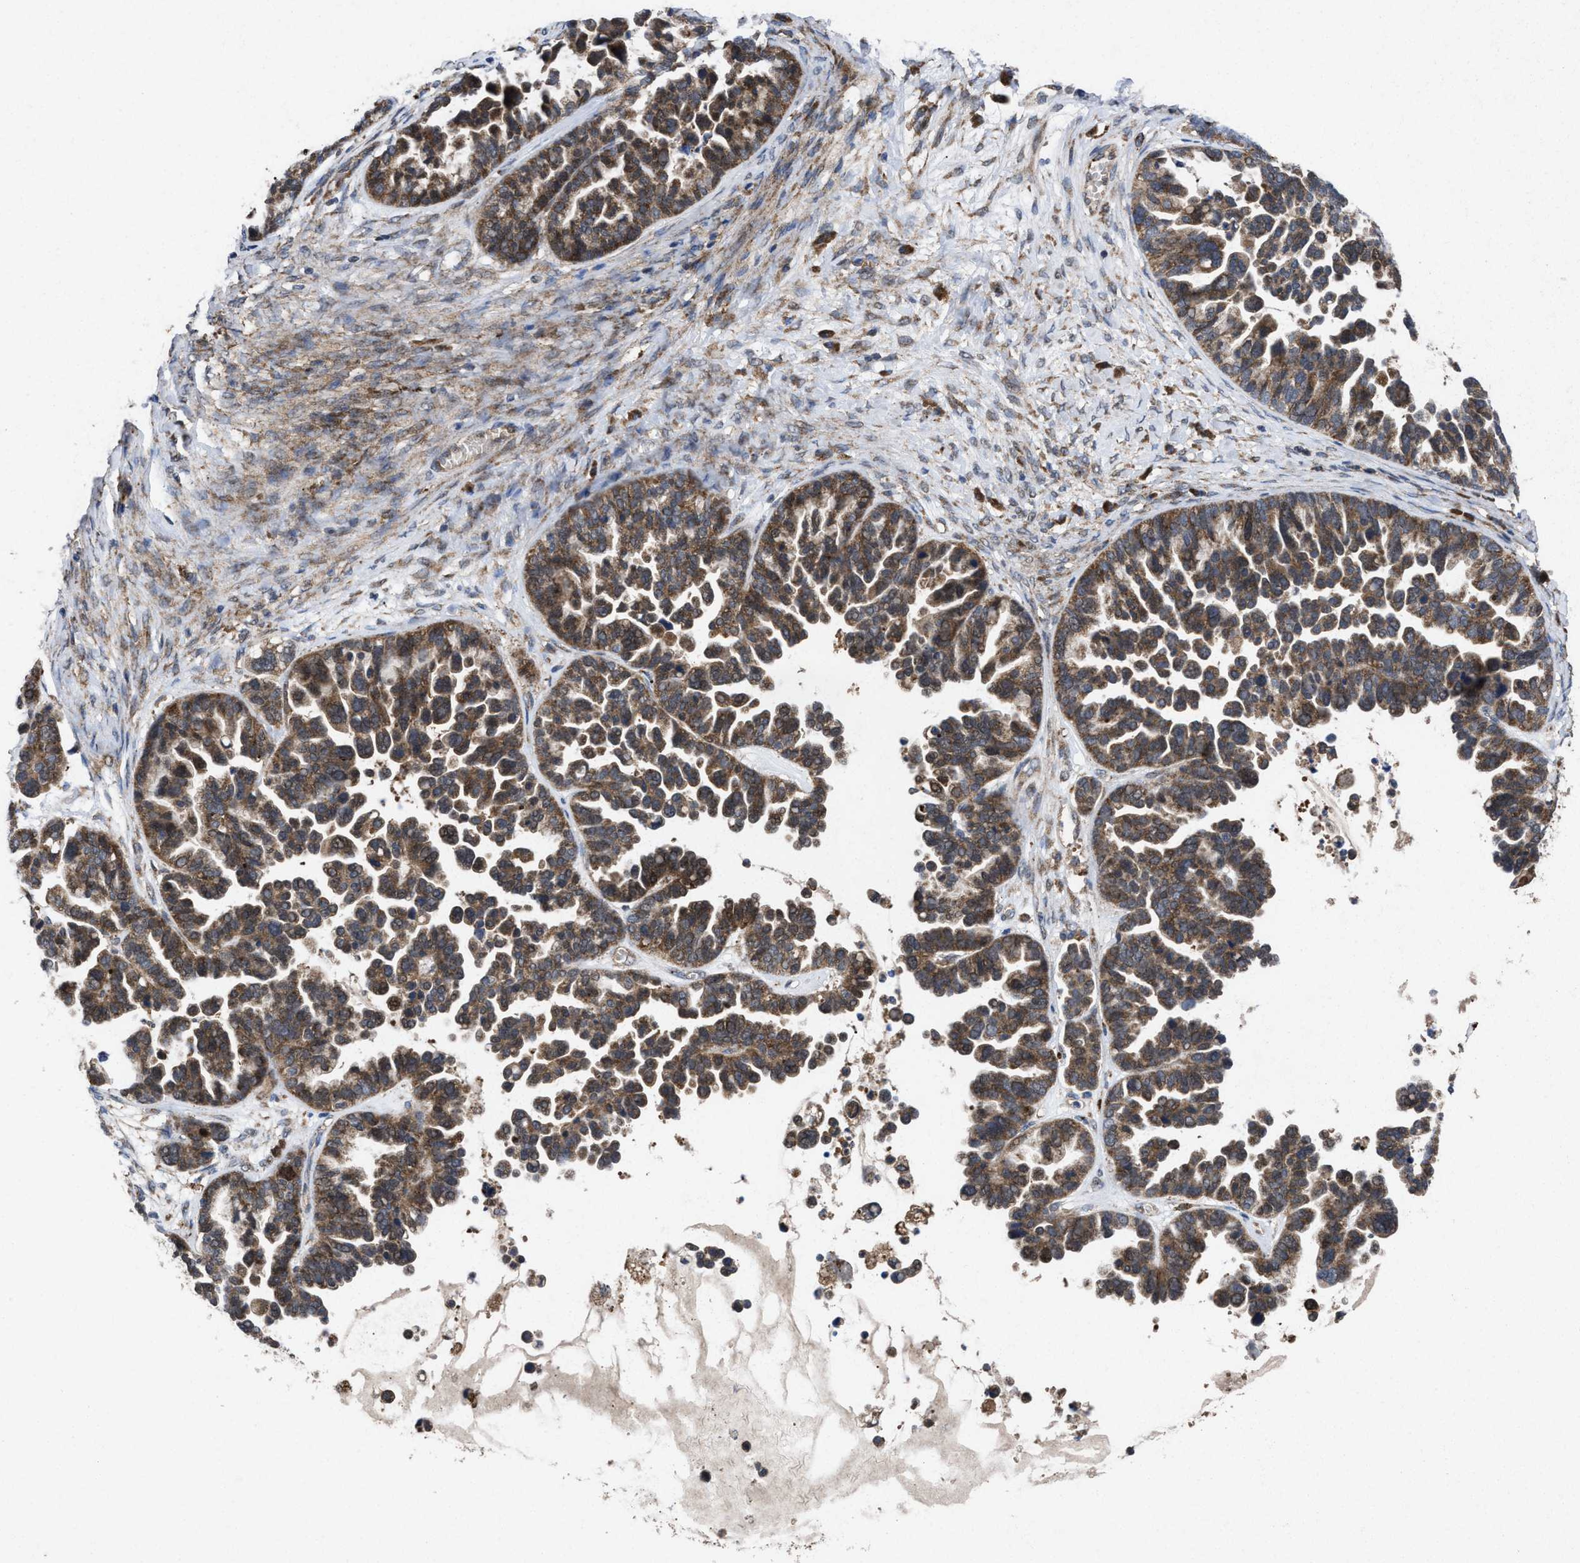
{"staining": {"intensity": "moderate", "quantity": ">75%", "location": "cytoplasmic/membranous"}, "tissue": "ovarian cancer", "cell_type": "Tumor cells", "image_type": "cancer", "snomed": [{"axis": "morphology", "description": "Cystadenocarcinoma, serous, NOS"}, {"axis": "topography", "description": "Ovary"}], "caption": "Immunohistochemical staining of human ovarian serous cystadenocarcinoma reveals medium levels of moderate cytoplasmic/membranous protein positivity in approximately >75% of tumor cells.", "gene": "MSI2", "patient": {"sex": "female", "age": 56}}